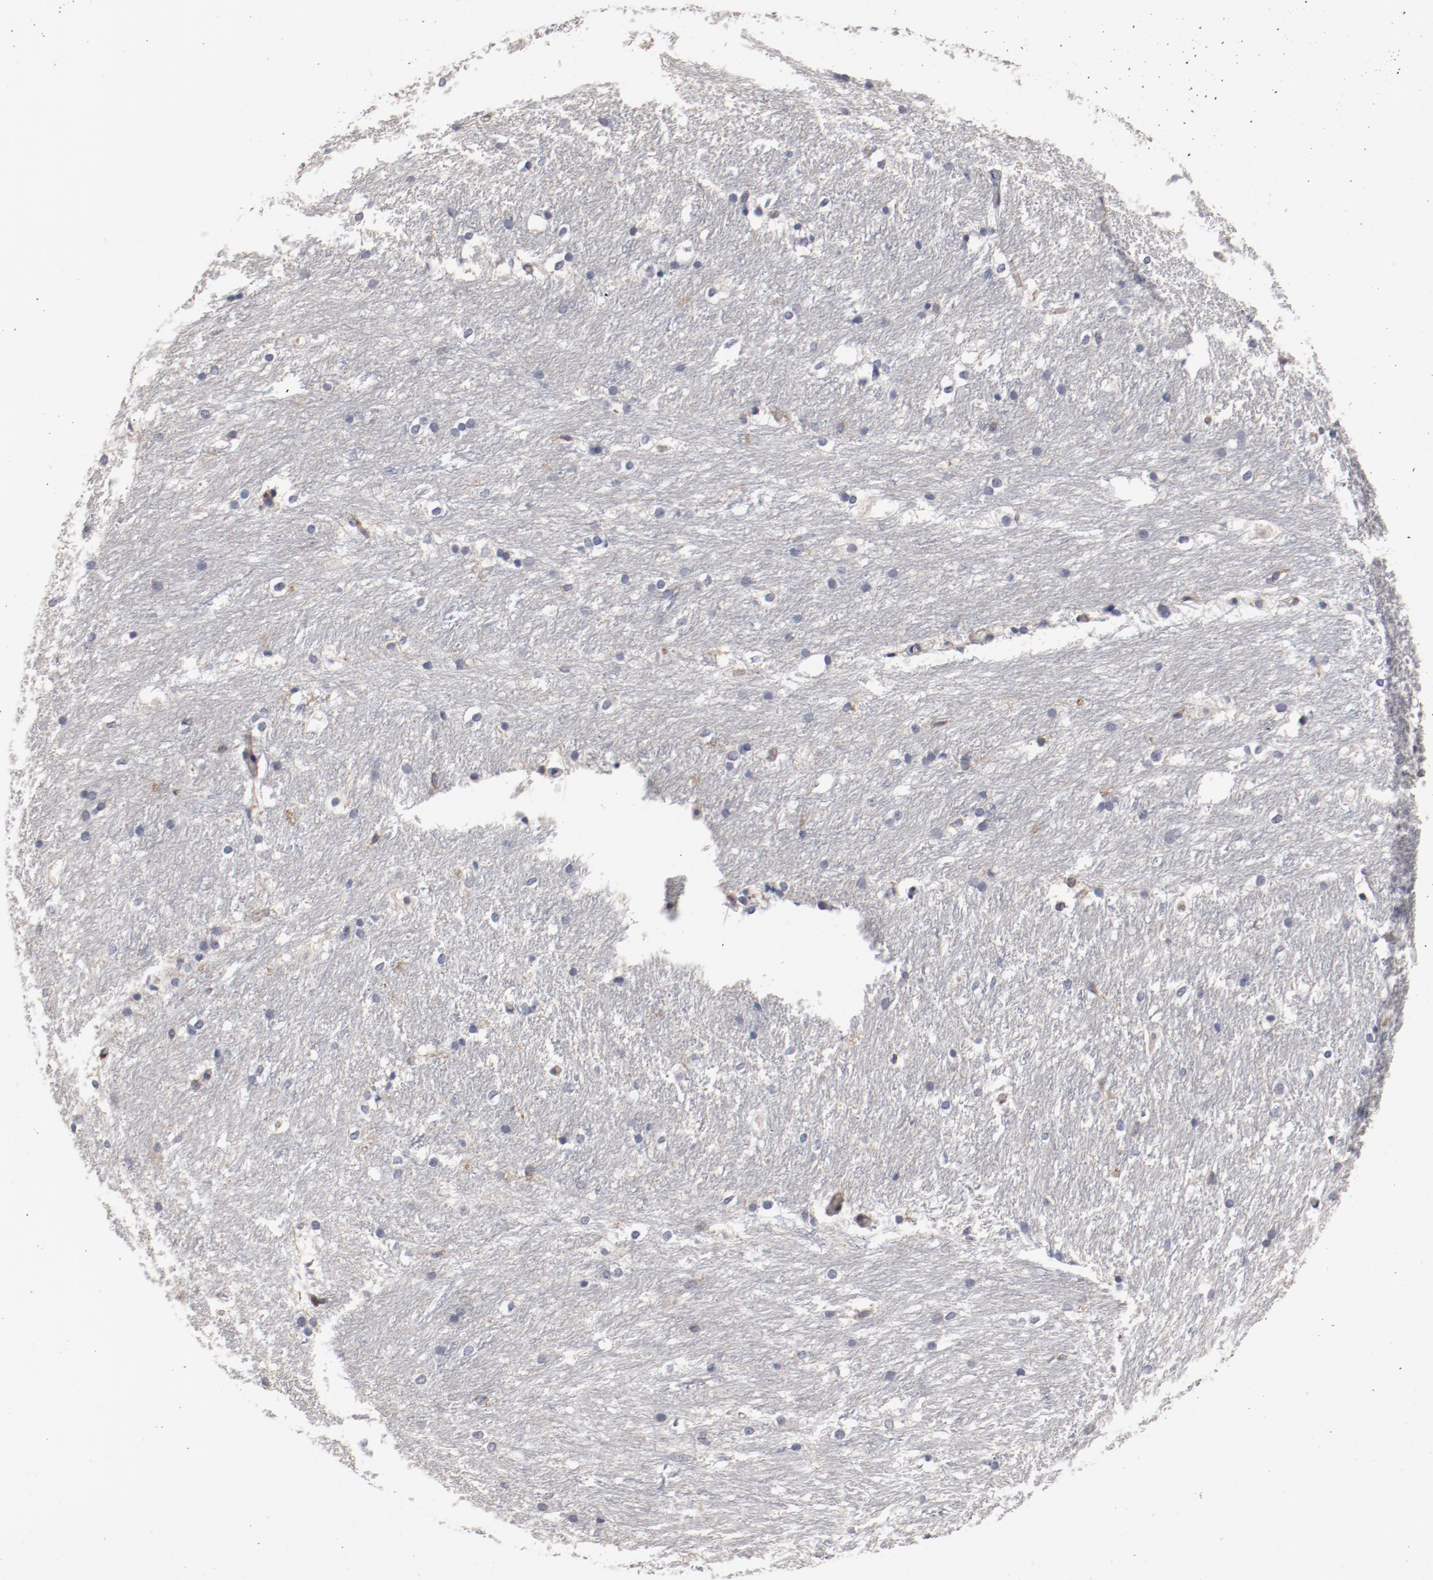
{"staining": {"intensity": "negative", "quantity": "none", "location": "none"}, "tissue": "caudate", "cell_type": "Glial cells", "image_type": "normal", "snomed": [{"axis": "morphology", "description": "Normal tissue, NOS"}, {"axis": "topography", "description": "Lateral ventricle wall"}], "caption": "A high-resolution image shows immunohistochemistry staining of benign caudate, which shows no significant expression in glial cells.", "gene": "CBL", "patient": {"sex": "female", "age": 19}}